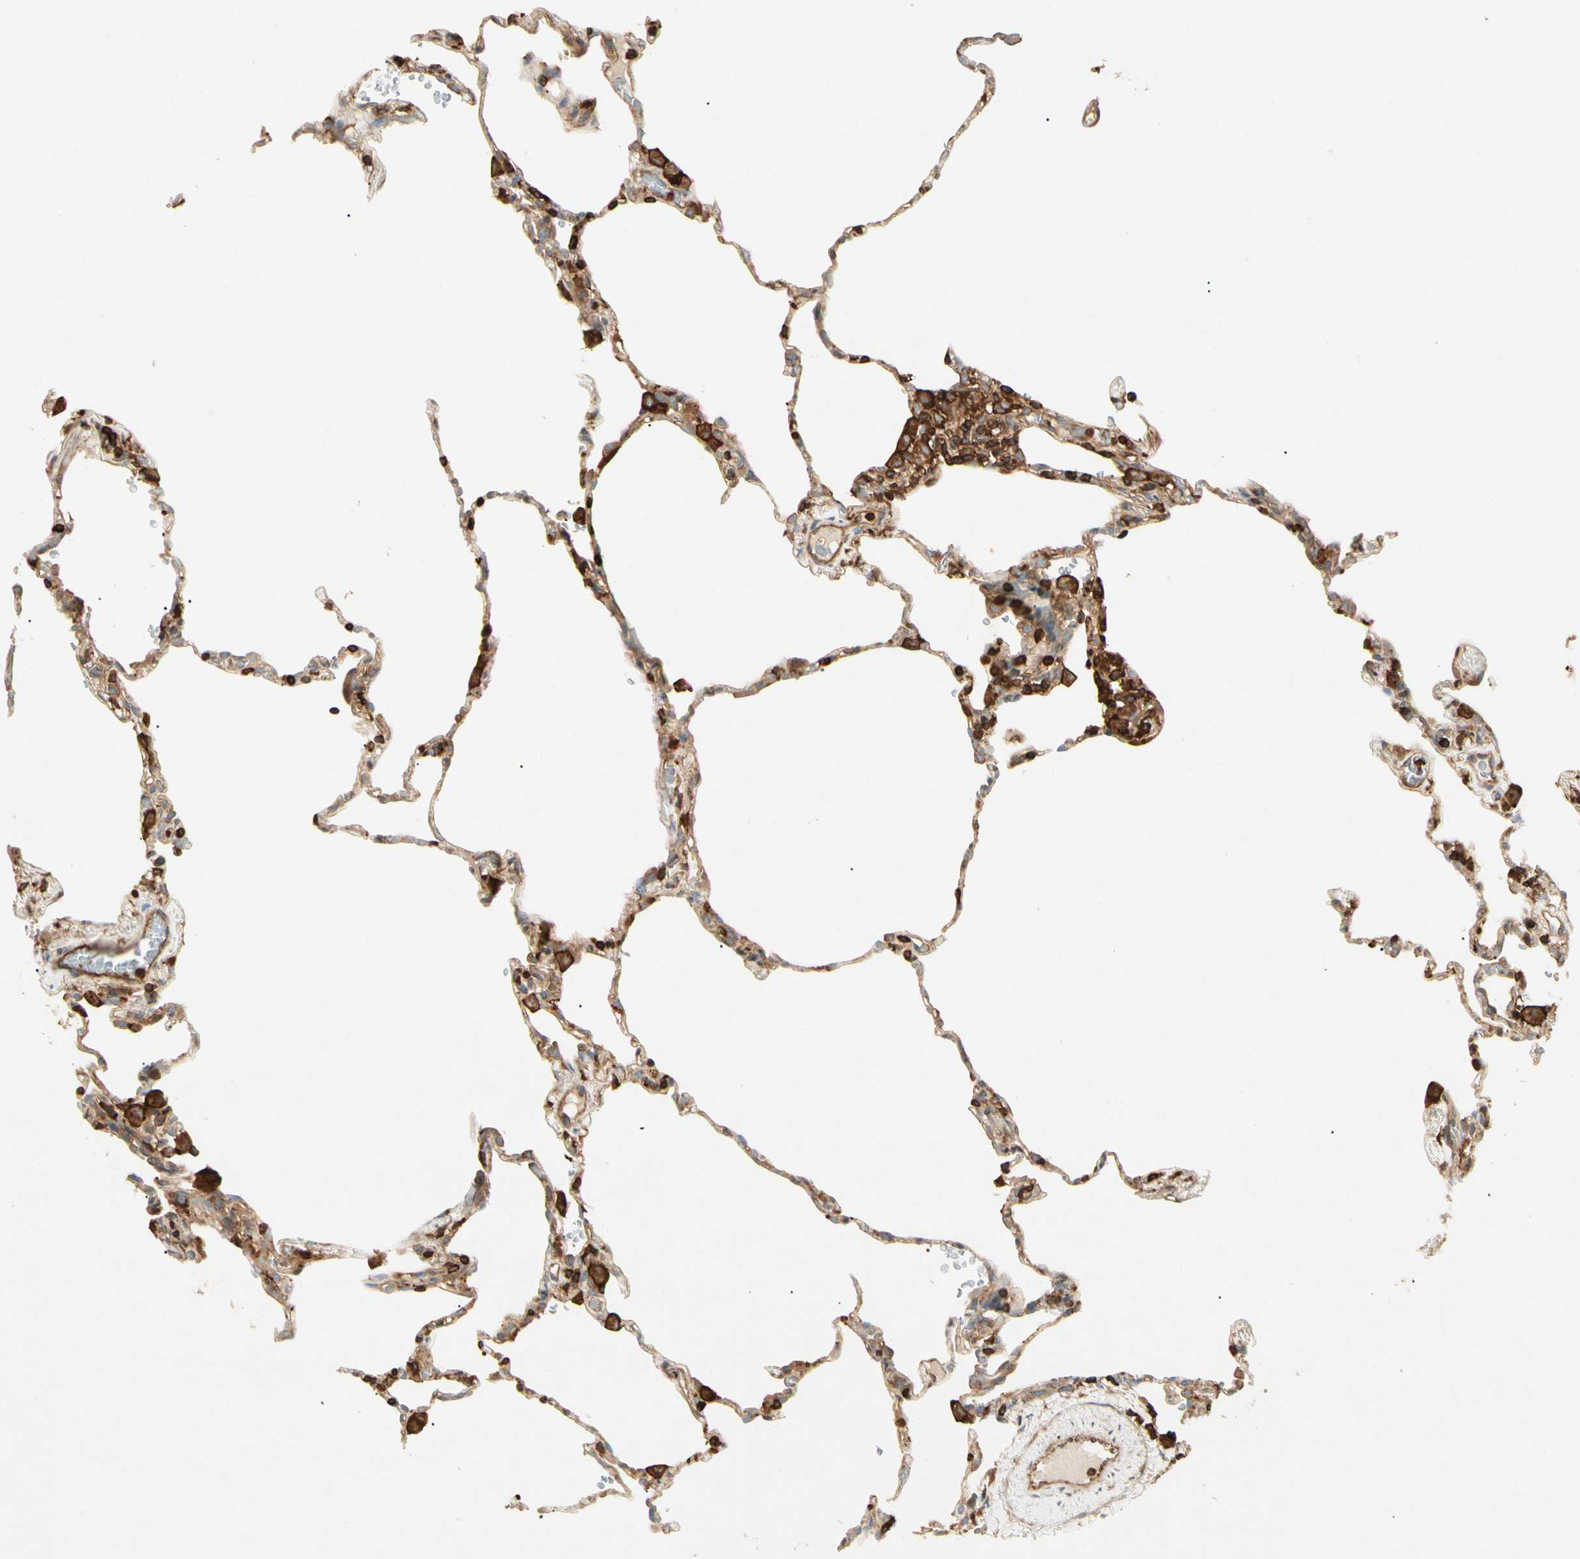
{"staining": {"intensity": "moderate", "quantity": ">75%", "location": "cytoplasmic/membranous"}, "tissue": "lung", "cell_type": "Alveolar cells", "image_type": "normal", "snomed": [{"axis": "morphology", "description": "Normal tissue, NOS"}, {"axis": "topography", "description": "Lung"}], "caption": "Alveolar cells demonstrate moderate cytoplasmic/membranous expression in about >75% of cells in normal lung. (DAB (3,3'-diaminobenzidine) IHC with brightfield microscopy, high magnification).", "gene": "ARPC2", "patient": {"sex": "male", "age": 59}}